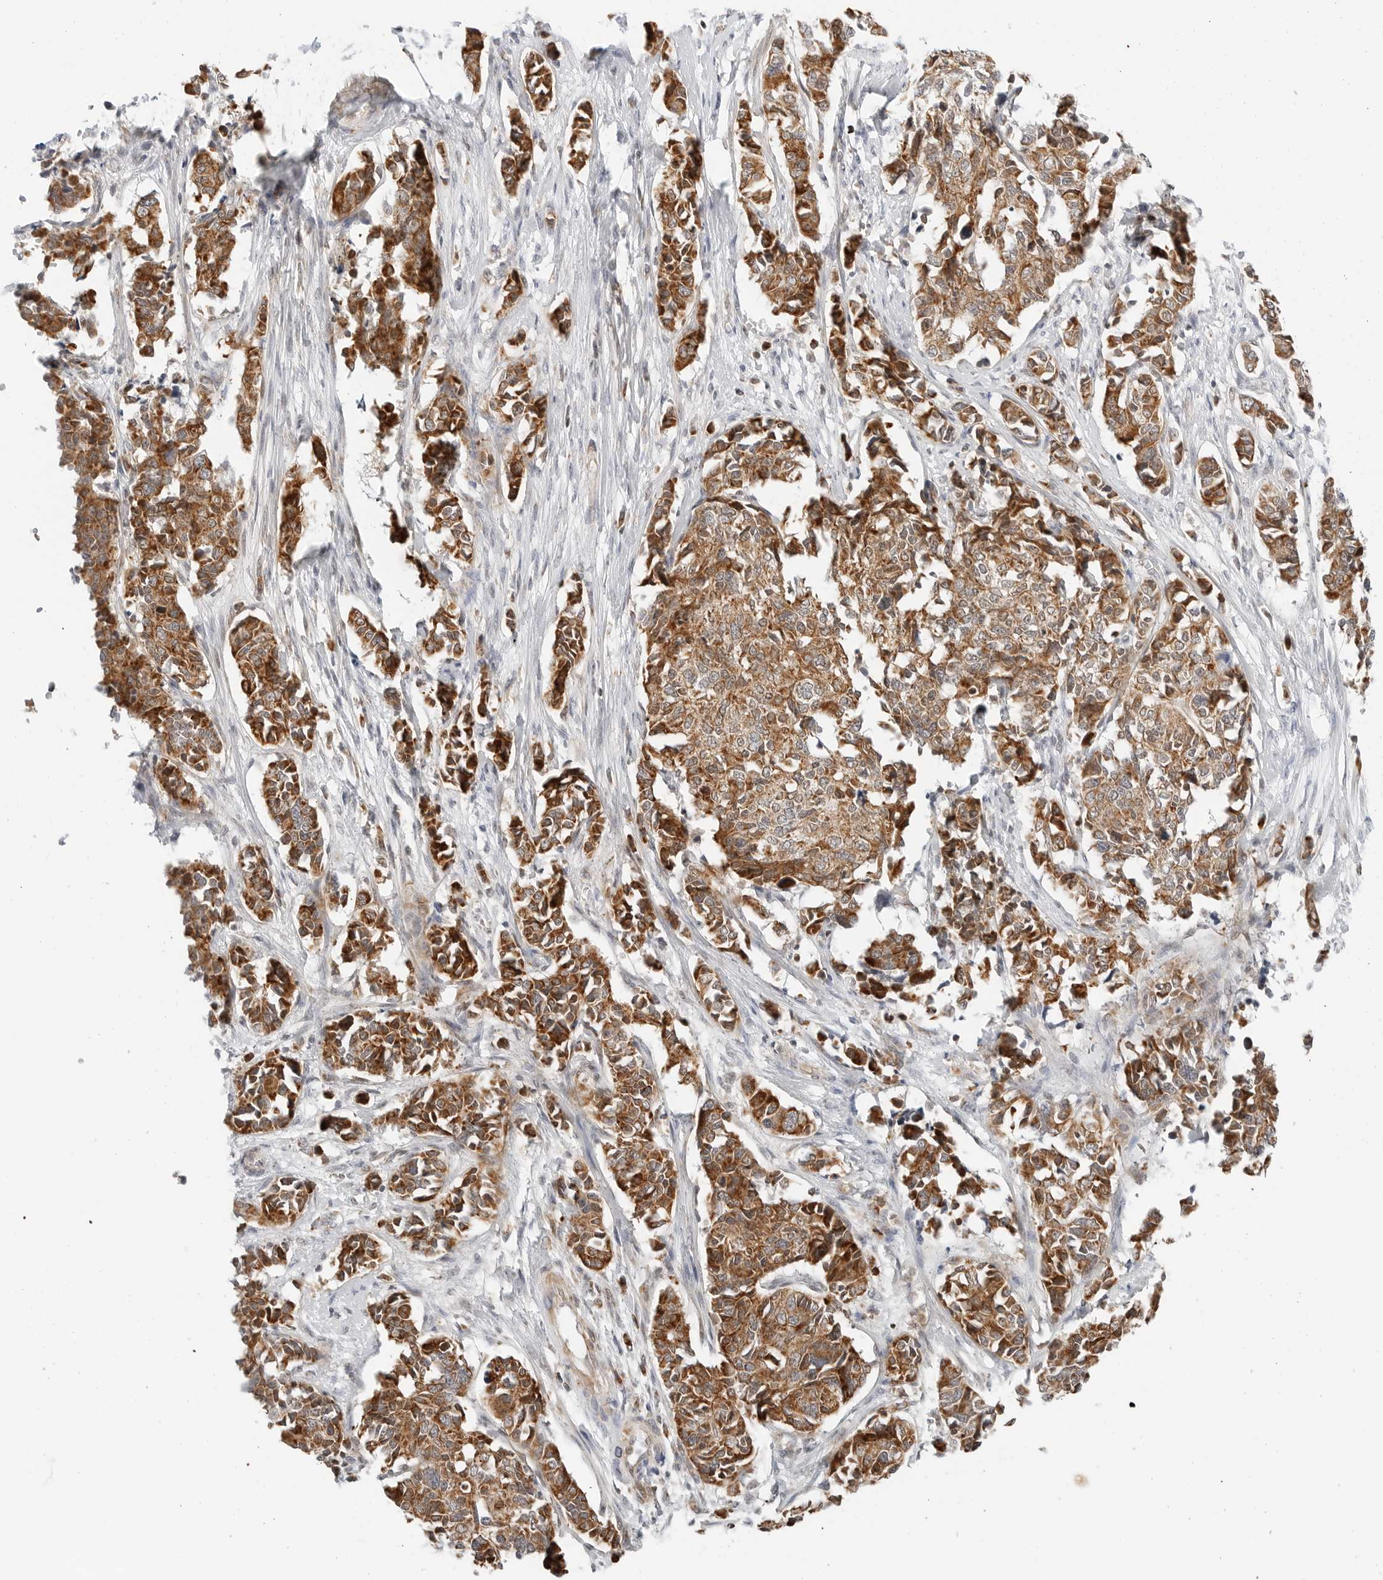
{"staining": {"intensity": "moderate", "quantity": ">75%", "location": "cytoplasmic/membranous"}, "tissue": "cervical cancer", "cell_type": "Tumor cells", "image_type": "cancer", "snomed": [{"axis": "morphology", "description": "Normal tissue, NOS"}, {"axis": "morphology", "description": "Squamous cell carcinoma, NOS"}, {"axis": "topography", "description": "Cervix"}], "caption": "About >75% of tumor cells in cervical squamous cell carcinoma demonstrate moderate cytoplasmic/membranous protein expression as visualized by brown immunohistochemical staining.", "gene": "DYRK4", "patient": {"sex": "female", "age": 35}}